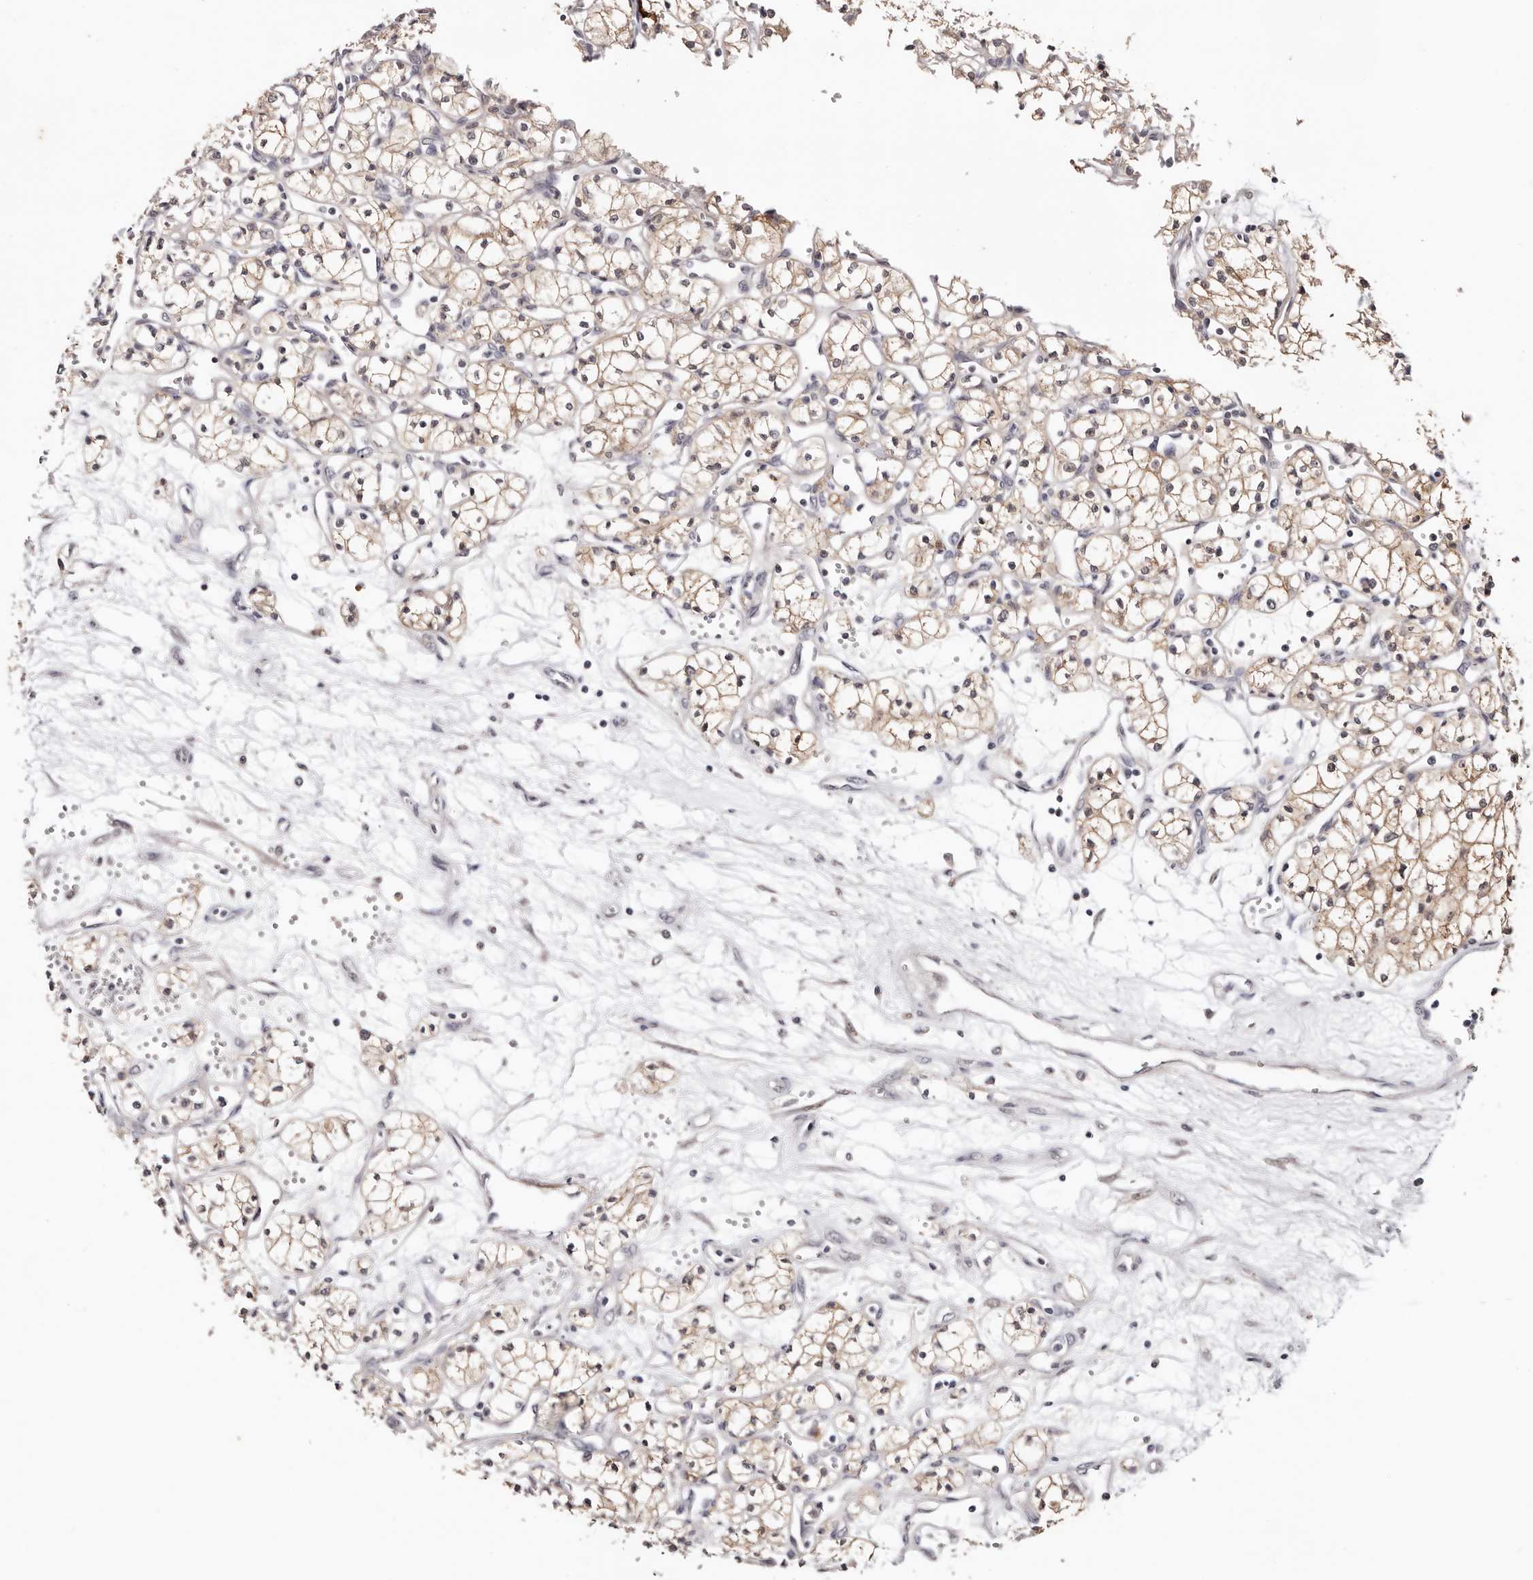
{"staining": {"intensity": "weak", "quantity": ">75%", "location": "cytoplasmic/membranous"}, "tissue": "renal cancer", "cell_type": "Tumor cells", "image_type": "cancer", "snomed": [{"axis": "morphology", "description": "Adenocarcinoma, NOS"}, {"axis": "topography", "description": "Kidney"}], "caption": "There is low levels of weak cytoplasmic/membranous positivity in tumor cells of renal cancer, as demonstrated by immunohistochemical staining (brown color).", "gene": "TYW3", "patient": {"sex": "male", "age": 59}}